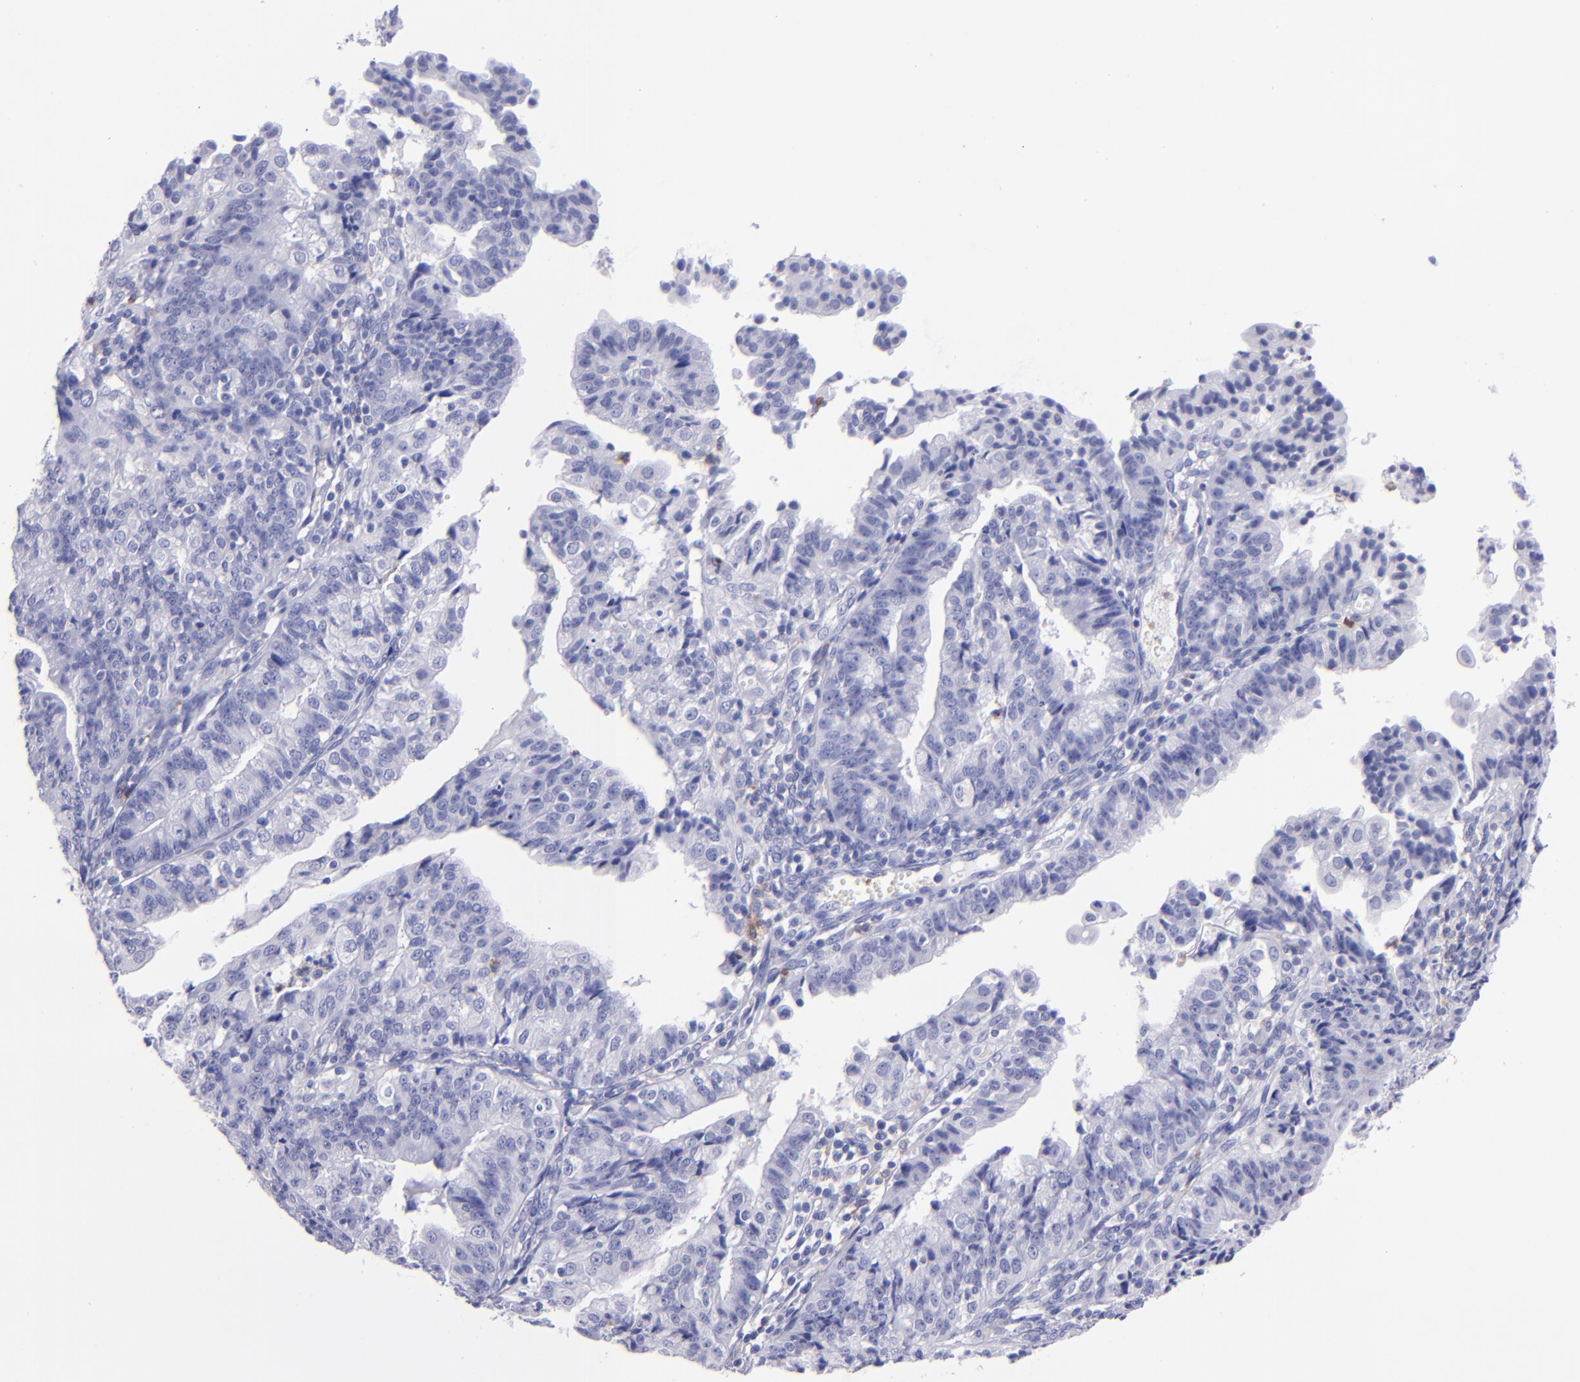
{"staining": {"intensity": "negative", "quantity": "none", "location": "none"}, "tissue": "endometrial cancer", "cell_type": "Tumor cells", "image_type": "cancer", "snomed": [{"axis": "morphology", "description": "Adenocarcinoma, NOS"}, {"axis": "topography", "description": "Endometrium"}], "caption": "There is no significant expression in tumor cells of endometrial cancer (adenocarcinoma).", "gene": "CR1", "patient": {"sex": "female", "age": 56}}